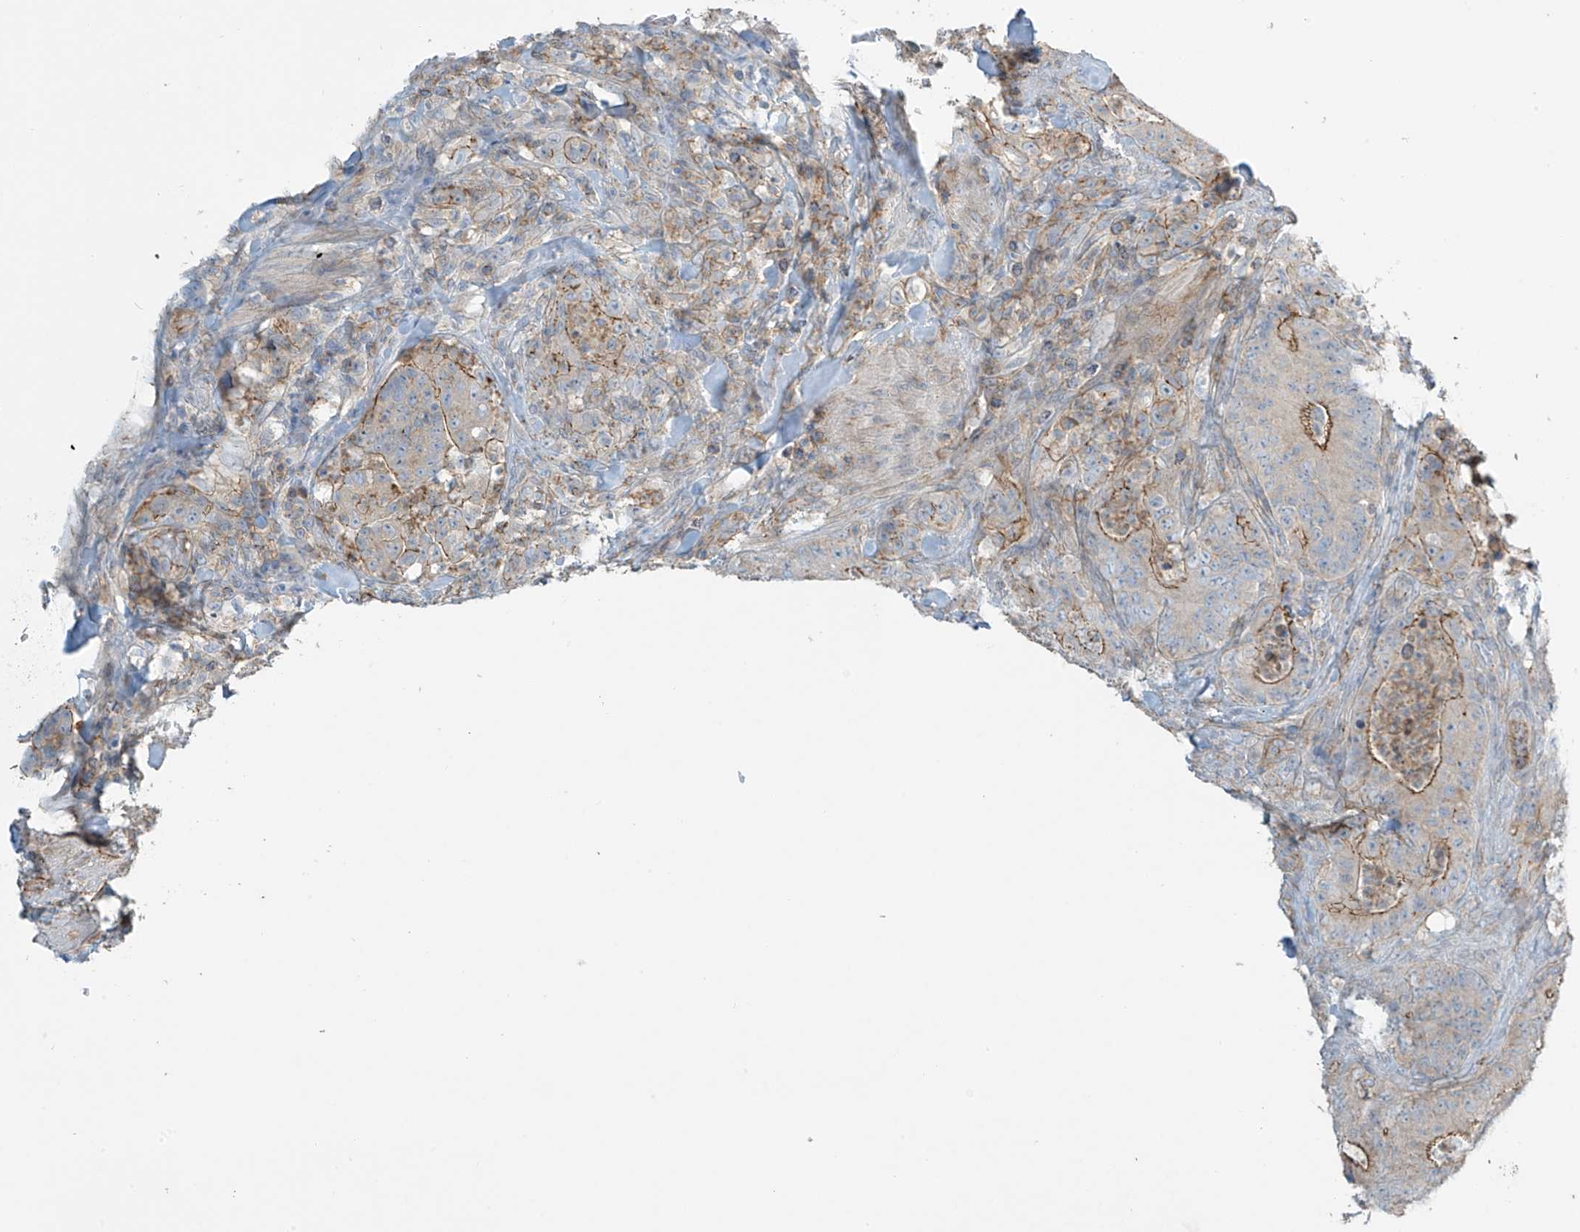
{"staining": {"intensity": "moderate", "quantity": ">75%", "location": "cytoplasmic/membranous"}, "tissue": "colorectal cancer", "cell_type": "Tumor cells", "image_type": "cancer", "snomed": [{"axis": "morphology", "description": "Normal tissue, NOS"}, {"axis": "topography", "description": "Colon"}], "caption": "The histopathology image exhibits immunohistochemical staining of colorectal cancer. There is moderate cytoplasmic/membranous expression is present in approximately >75% of tumor cells.", "gene": "SLC9A2", "patient": {"sex": "female", "age": 82}}